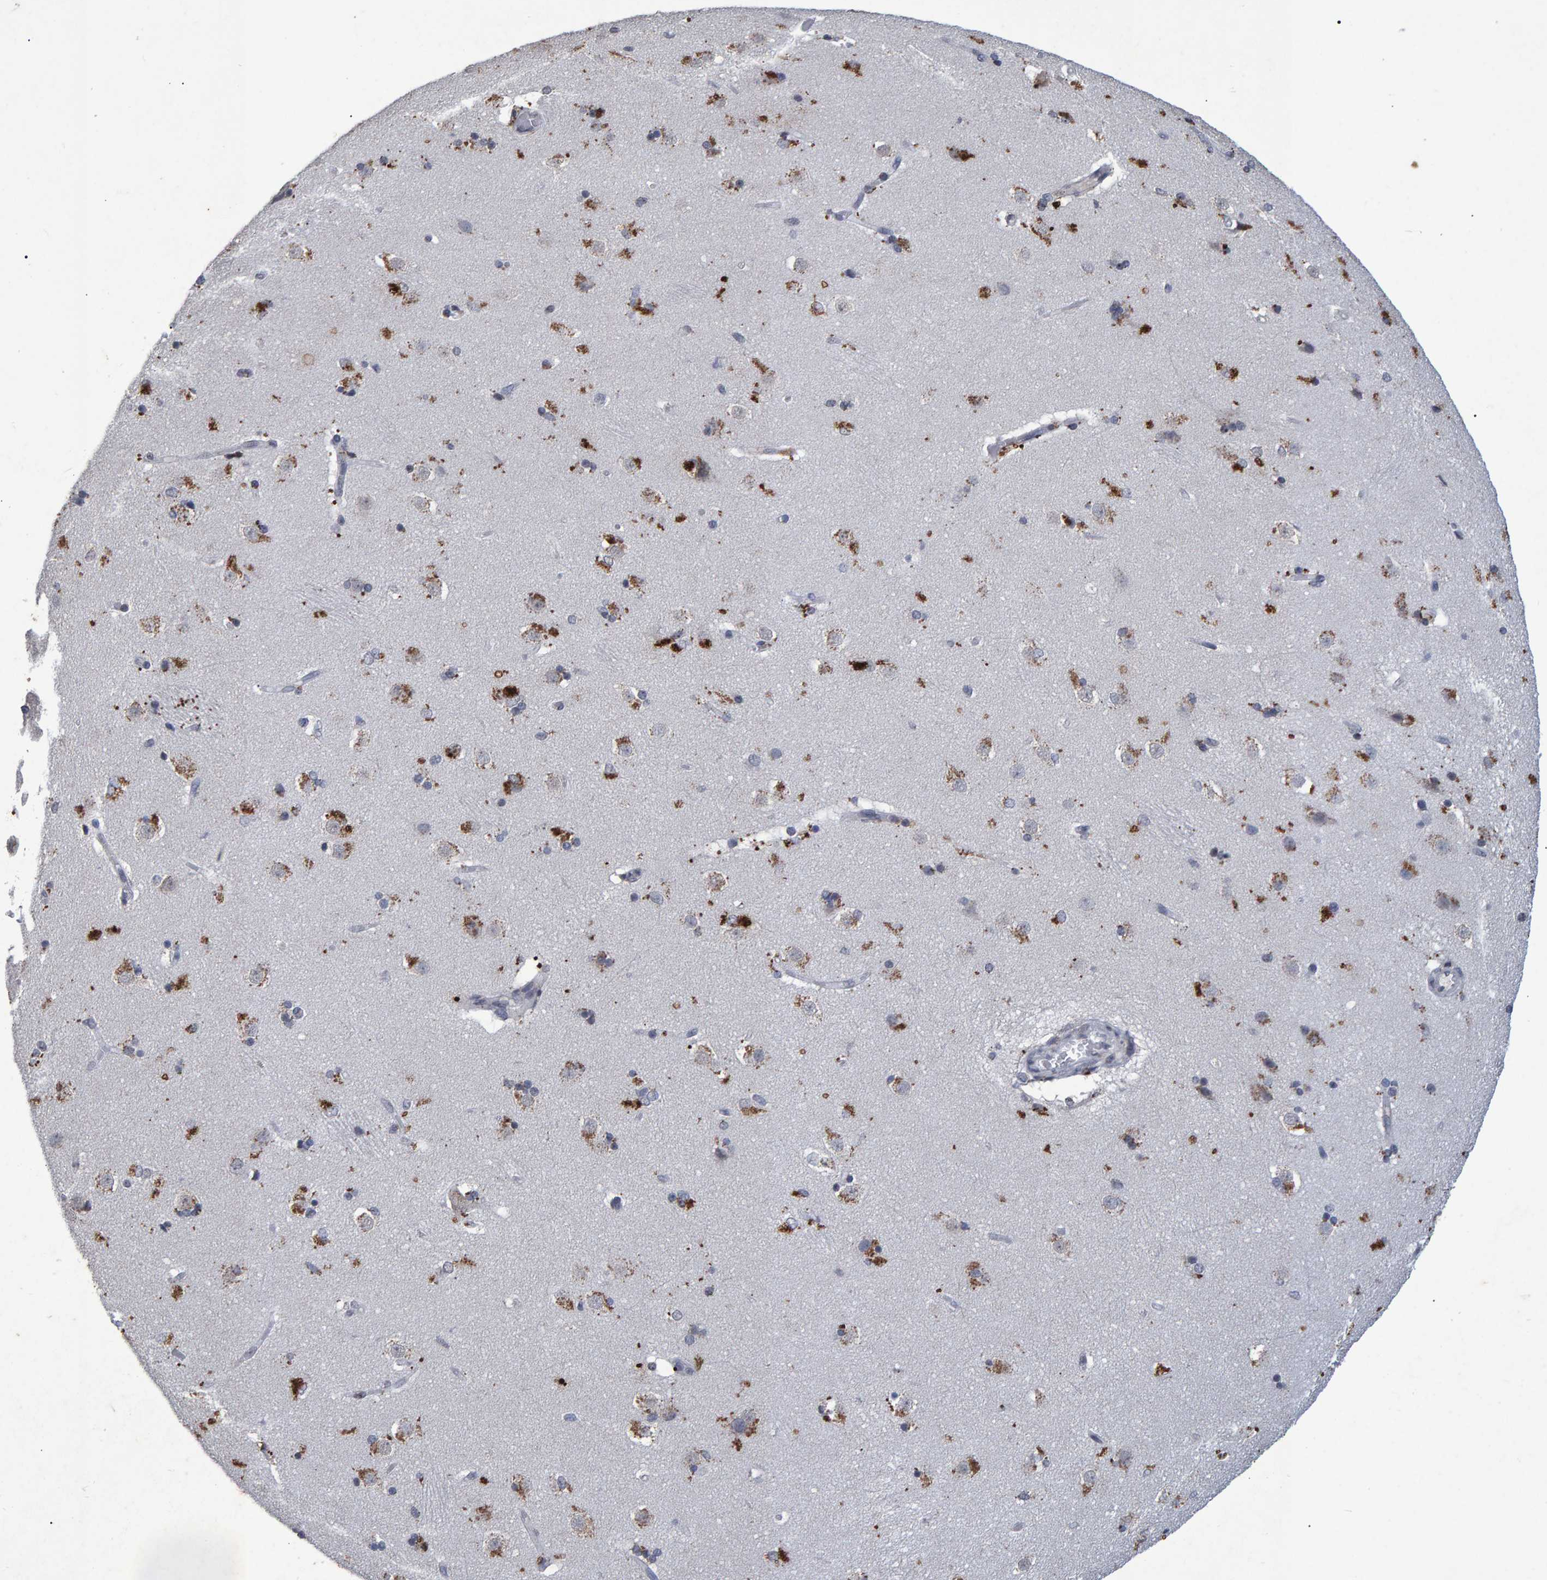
{"staining": {"intensity": "moderate", "quantity": "<25%", "location": "cytoplasmic/membranous"}, "tissue": "caudate", "cell_type": "Glial cells", "image_type": "normal", "snomed": [{"axis": "morphology", "description": "Normal tissue, NOS"}, {"axis": "topography", "description": "Lateral ventricle wall"}], "caption": "Protein expression analysis of benign caudate exhibits moderate cytoplasmic/membranous staining in approximately <25% of glial cells.", "gene": "GALC", "patient": {"sex": "female", "age": 19}}